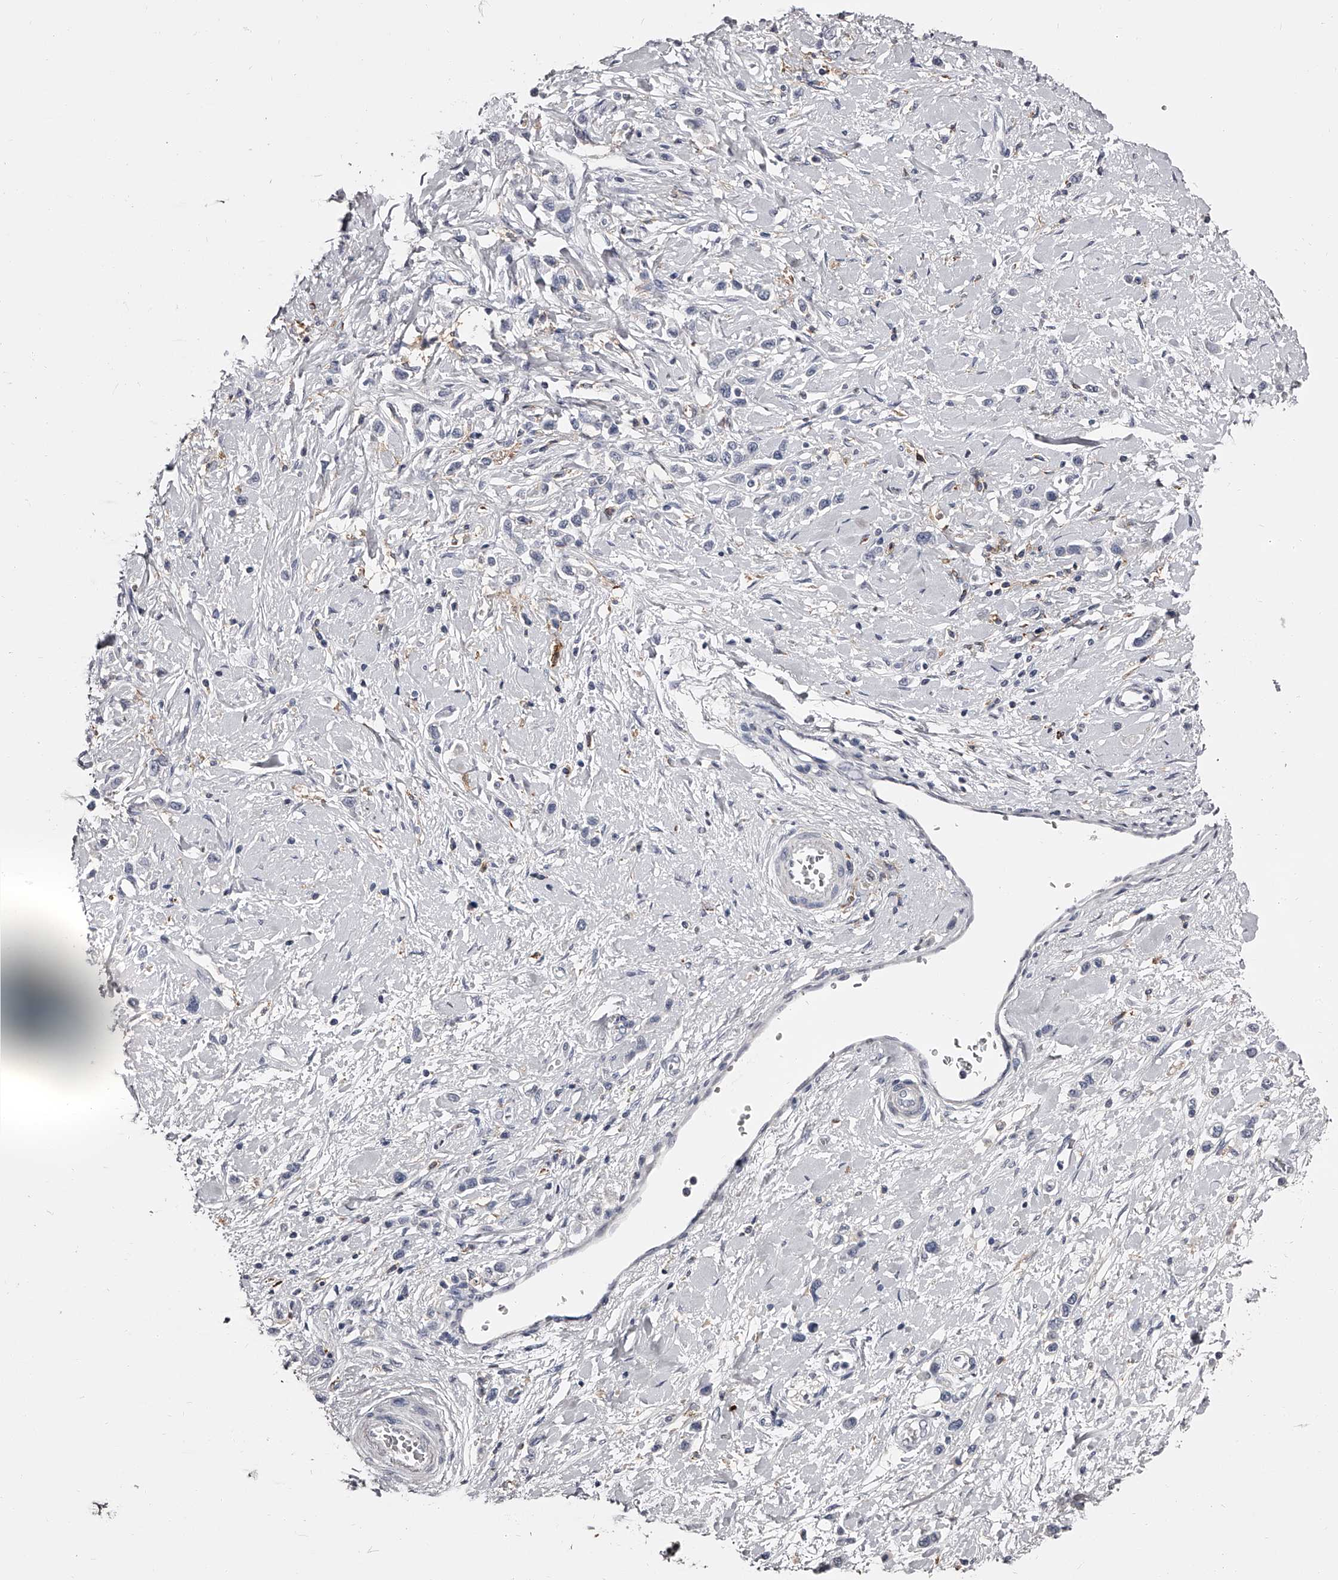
{"staining": {"intensity": "negative", "quantity": "none", "location": "none"}, "tissue": "stomach cancer", "cell_type": "Tumor cells", "image_type": "cancer", "snomed": [{"axis": "morphology", "description": "Adenocarcinoma, NOS"}, {"axis": "topography", "description": "Stomach"}], "caption": "This is a micrograph of immunohistochemistry (IHC) staining of stomach adenocarcinoma, which shows no staining in tumor cells.", "gene": "PACSIN1", "patient": {"sex": "female", "age": 65}}